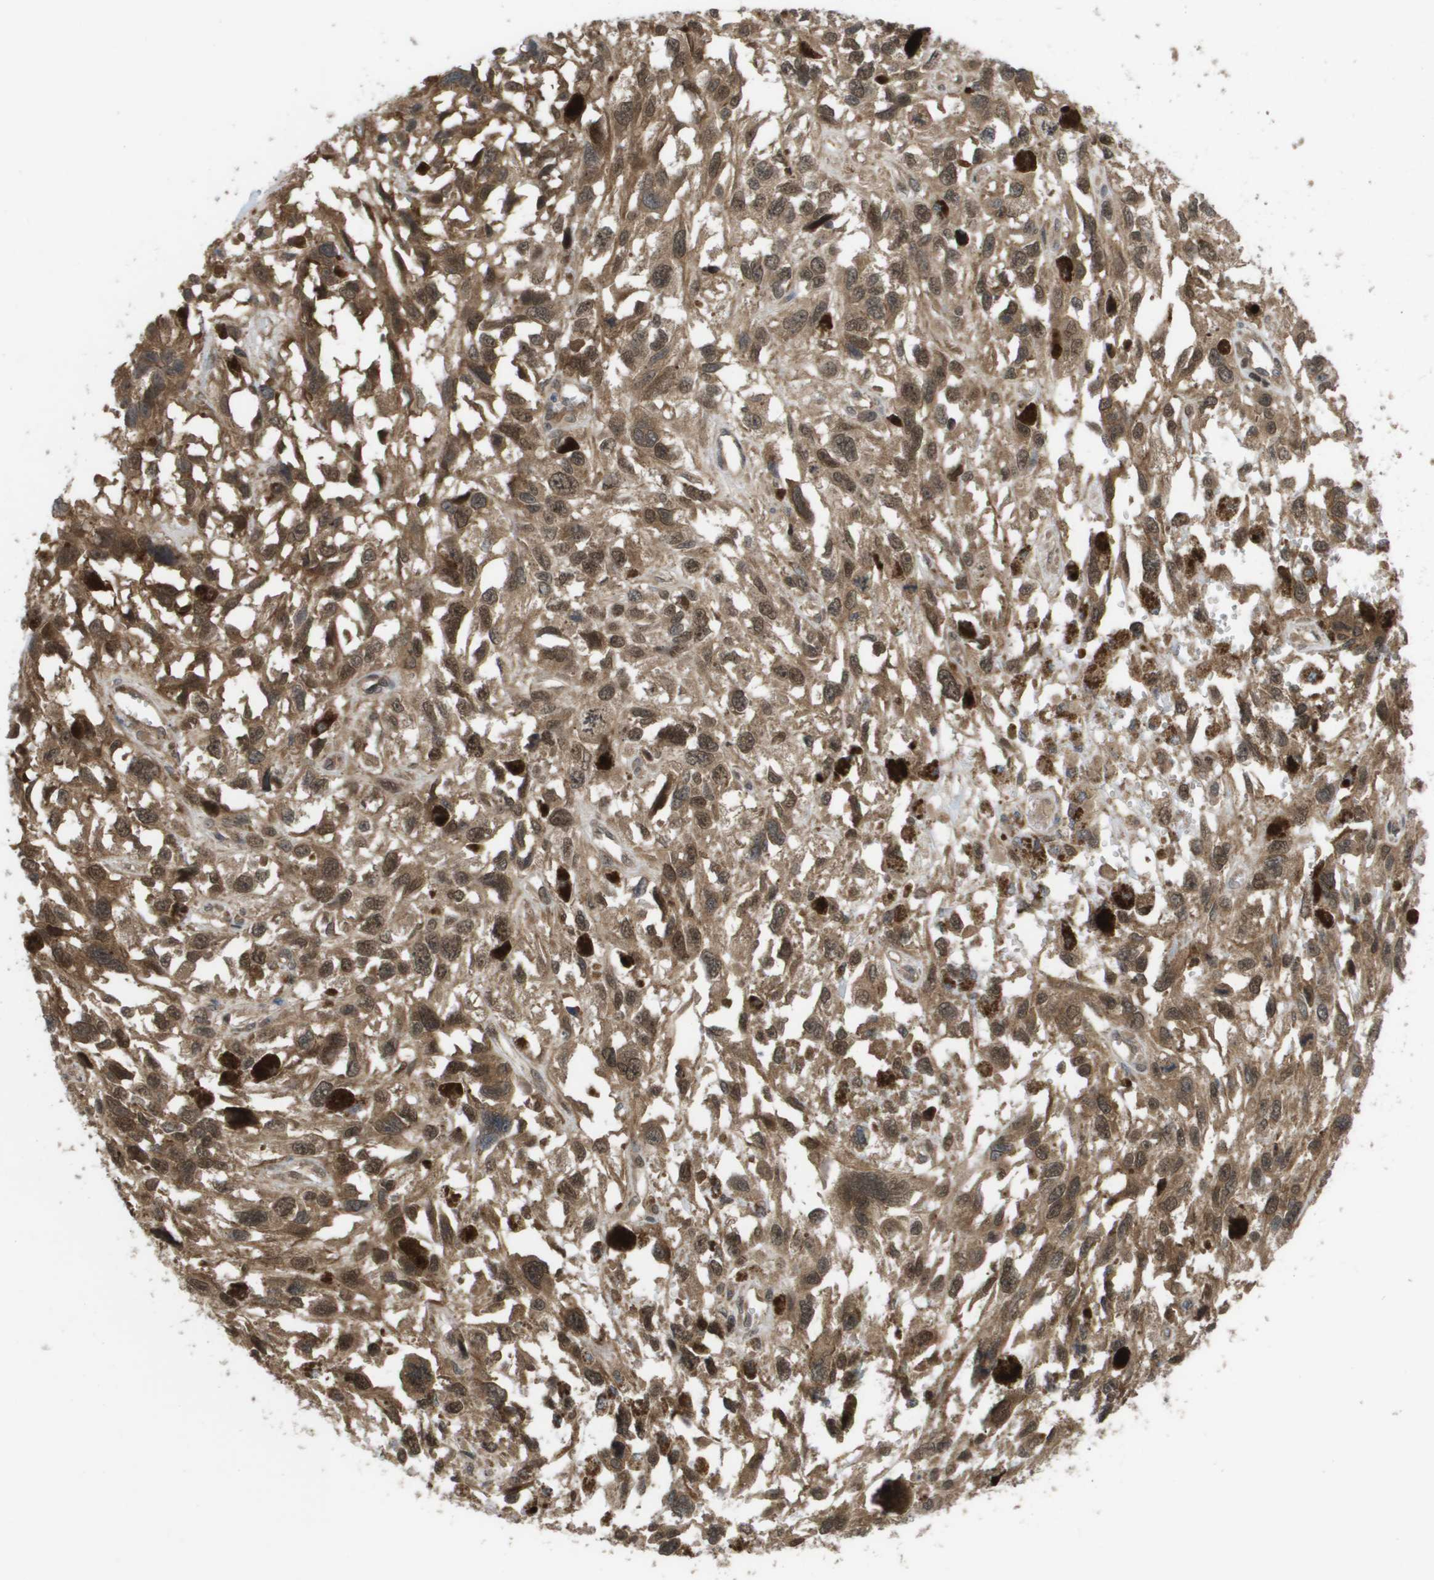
{"staining": {"intensity": "moderate", "quantity": ">75%", "location": "cytoplasmic/membranous,nuclear"}, "tissue": "melanoma", "cell_type": "Tumor cells", "image_type": "cancer", "snomed": [{"axis": "morphology", "description": "Malignant melanoma, Metastatic site"}, {"axis": "topography", "description": "Lymph node"}], "caption": "Human malignant melanoma (metastatic site) stained with a brown dye demonstrates moderate cytoplasmic/membranous and nuclear positive positivity in approximately >75% of tumor cells.", "gene": "CTPS2", "patient": {"sex": "male", "age": 59}}